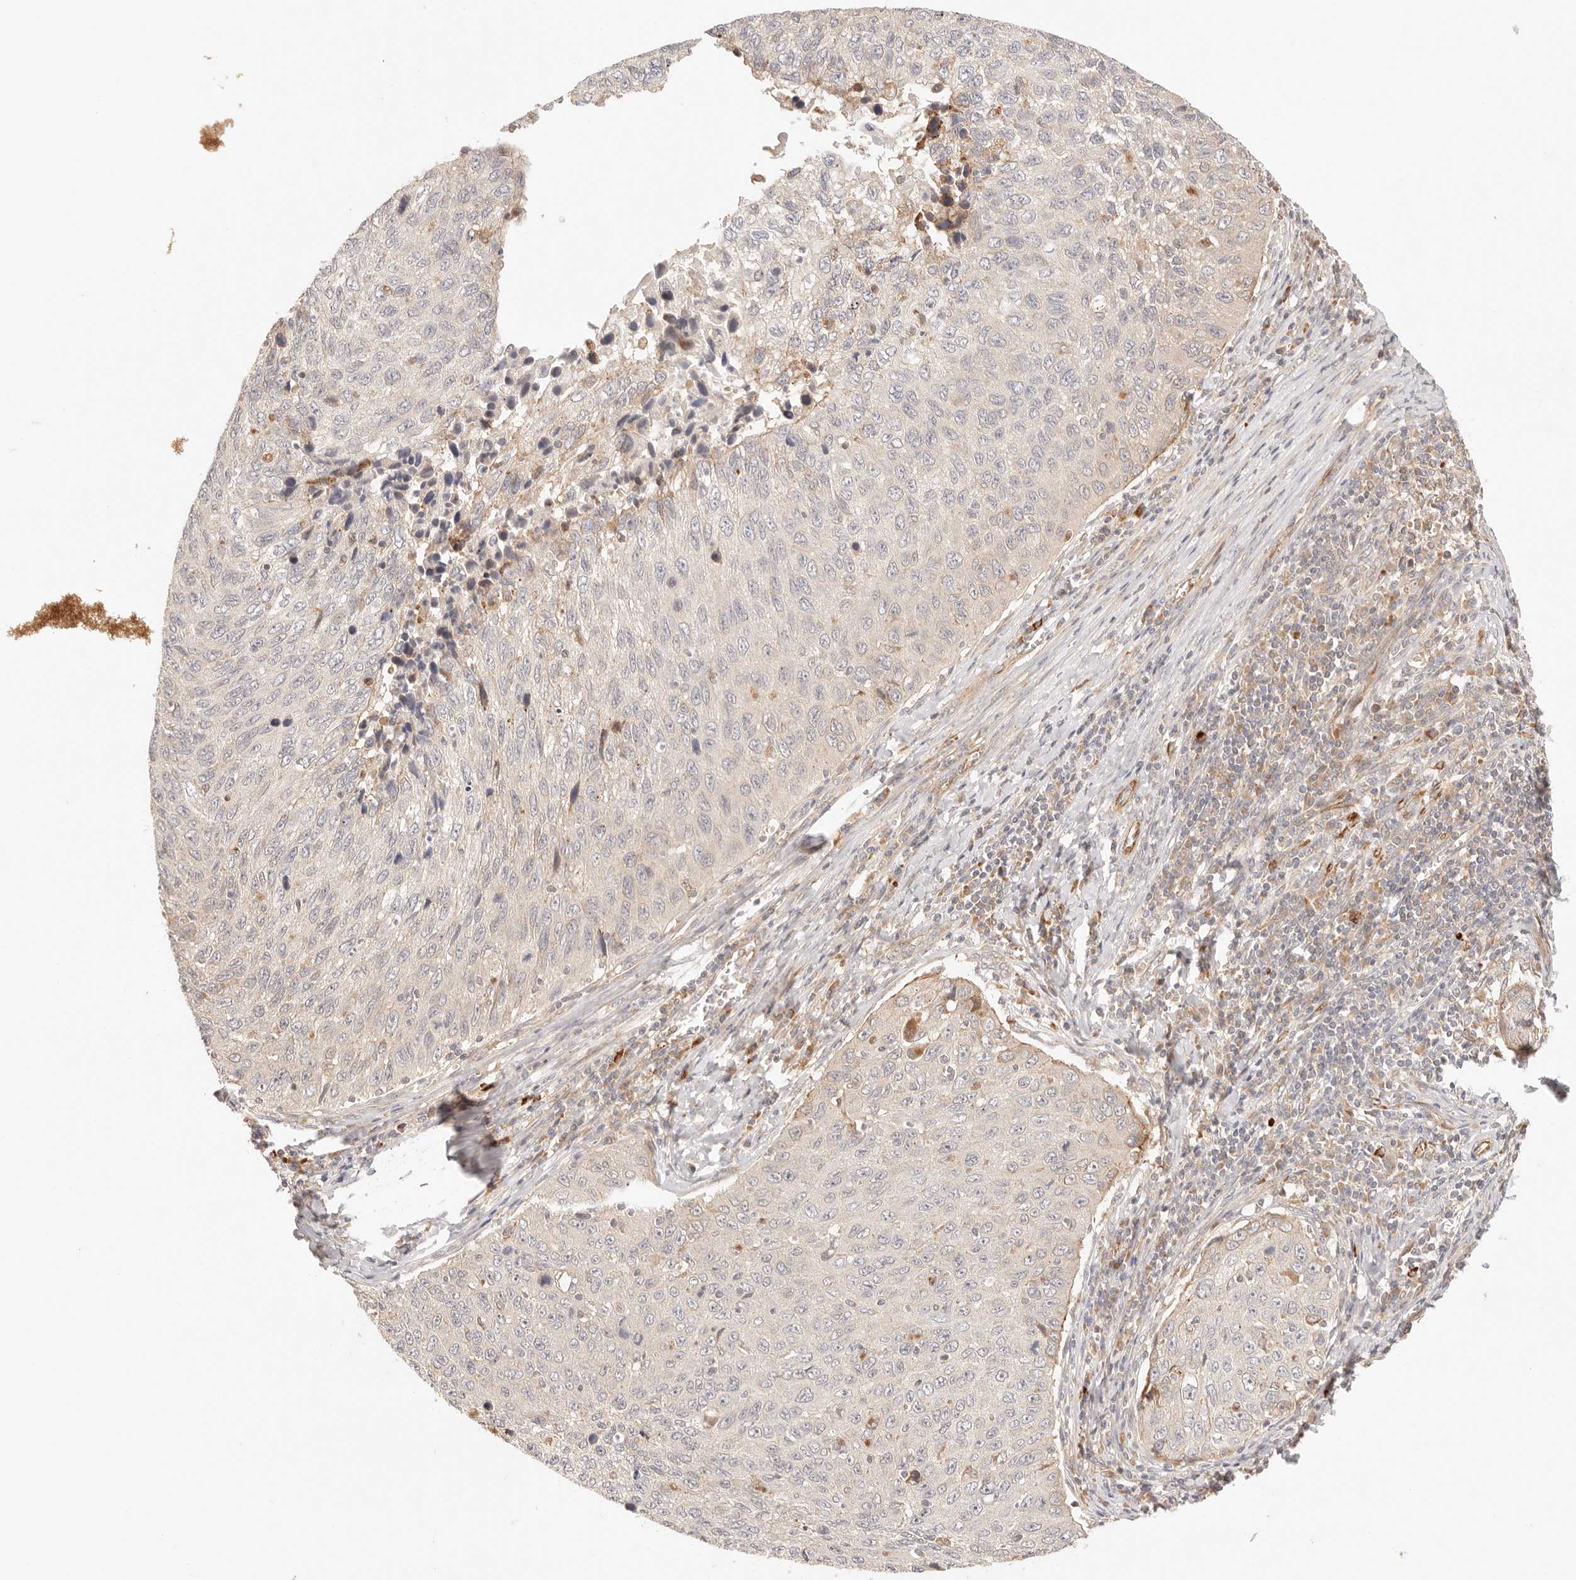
{"staining": {"intensity": "weak", "quantity": "<25%", "location": "cytoplasmic/membranous"}, "tissue": "cervical cancer", "cell_type": "Tumor cells", "image_type": "cancer", "snomed": [{"axis": "morphology", "description": "Squamous cell carcinoma, NOS"}, {"axis": "topography", "description": "Cervix"}], "caption": "IHC of cervical squamous cell carcinoma shows no positivity in tumor cells.", "gene": "IL1R2", "patient": {"sex": "female", "age": 53}}